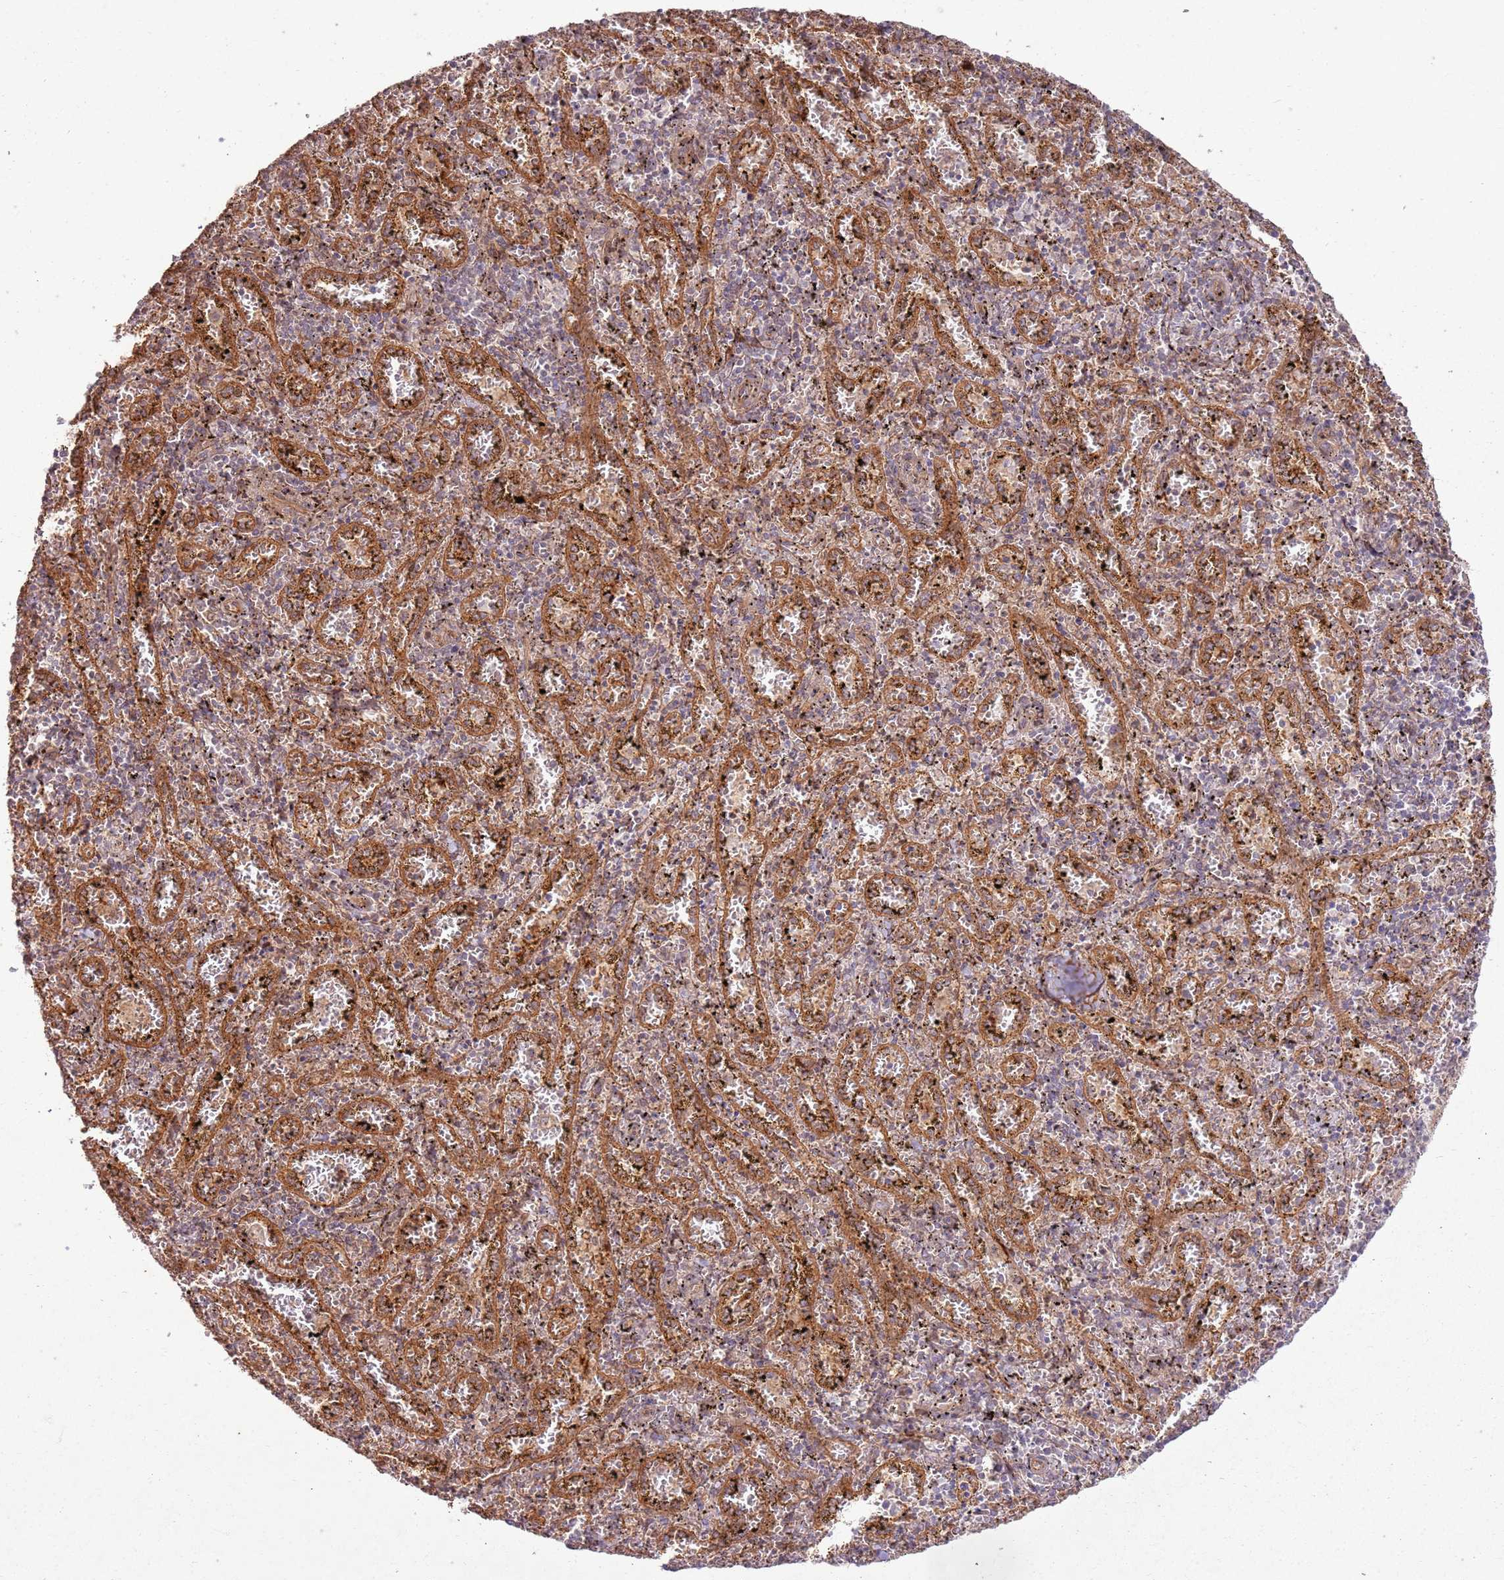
{"staining": {"intensity": "weak", "quantity": "<25%", "location": "nuclear"}, "tissue": "spleen", "cell_type": "Cells in red pulp", "image_type": "normal", "snomed": [{"axis": "morphology", "description": "Normal tissue, NOS"}, {"axis": "topography", "description": "Spleen"}], "caption": "Cells in red pulp show no significant staining in unremarkable spleen. Nuclei are stained in blue.", "gene": "ZNF623", "patient": {"sex": "male", "age": 11}}